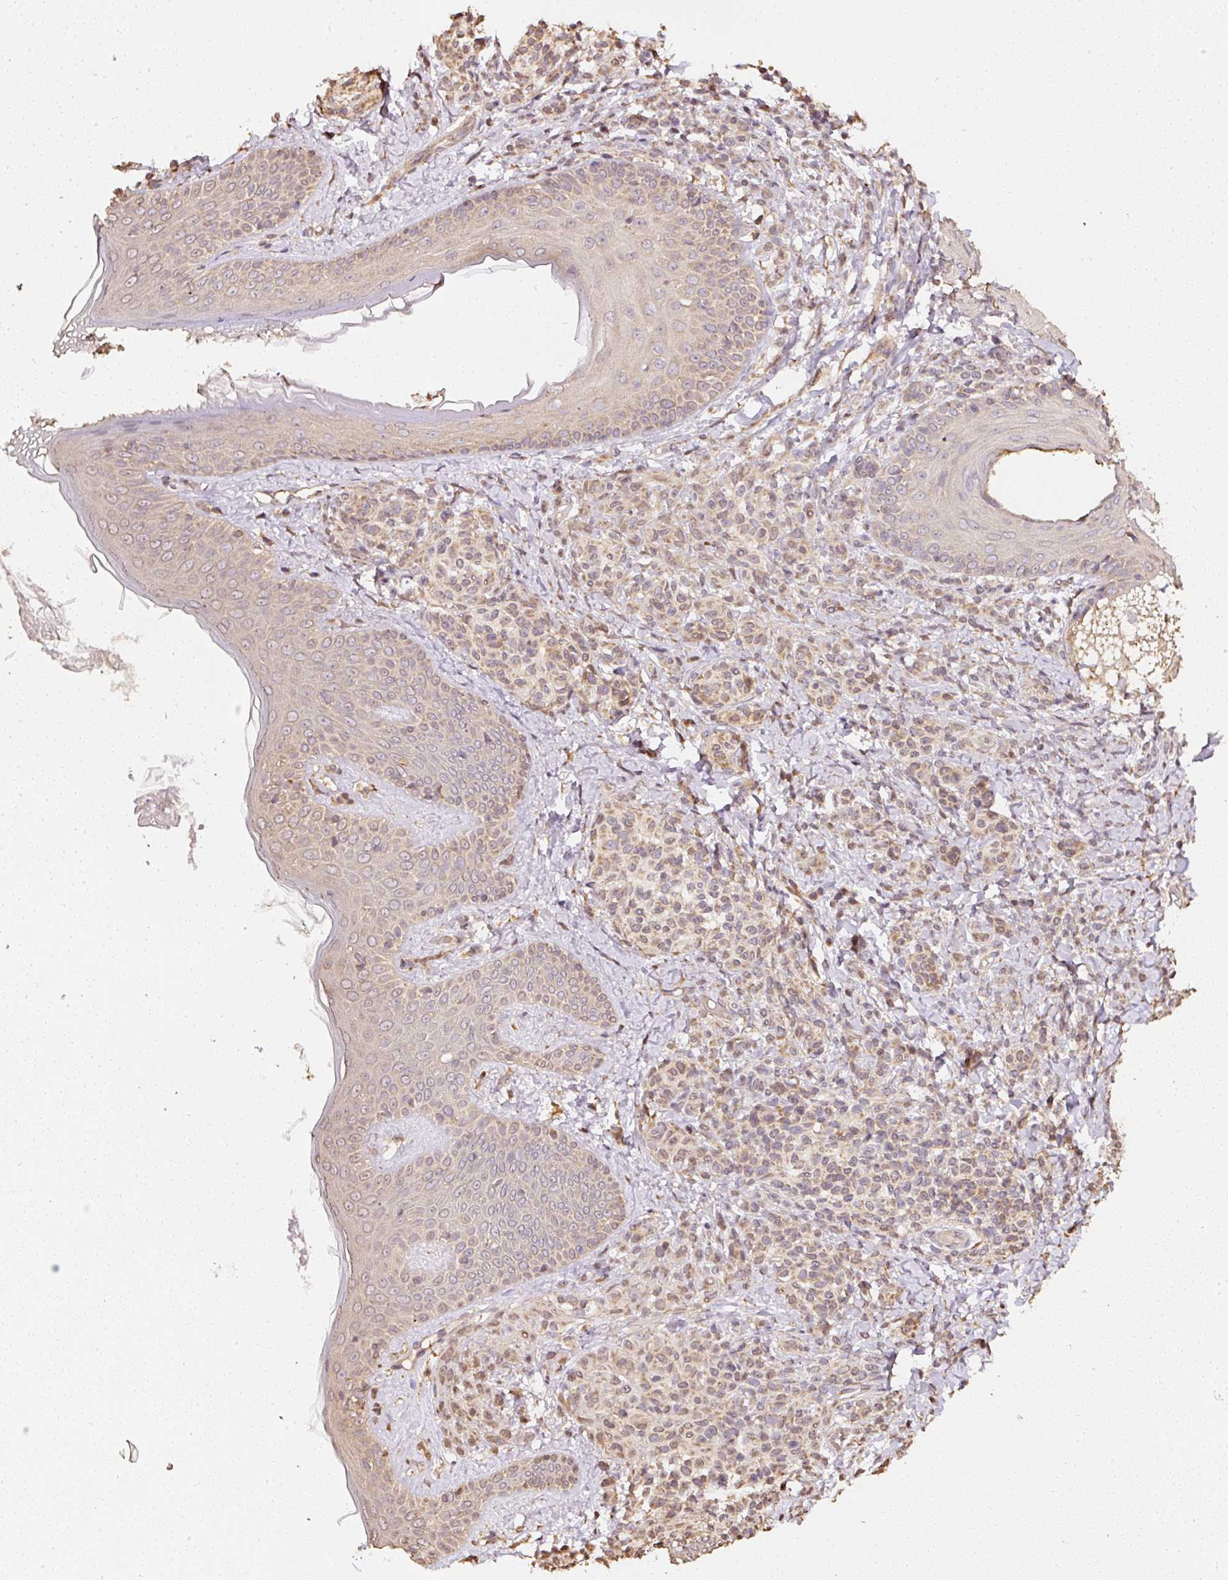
{"staining": {"intensity": "moderate", "quantity": ">75%", "location": "cytoplasmic/membranous,nuclear"}, "tissue": "skin", "cell_type": "Fibroblasts", "image_type": "normal", "snomed": [{"axis": "morphology", "description": "Normal tissue, NOS"}, {"axis": "topography", "description": "Skin"}], "caption": "The micrograph shows immunohistochemical staining of benign skin. There is moderate cytoplasmic/membranous,nuclear staining is seen in about >75% of fibroblasts.", "gene": "TMEM170B", "patient": {"sex": "male", "age": 16}}